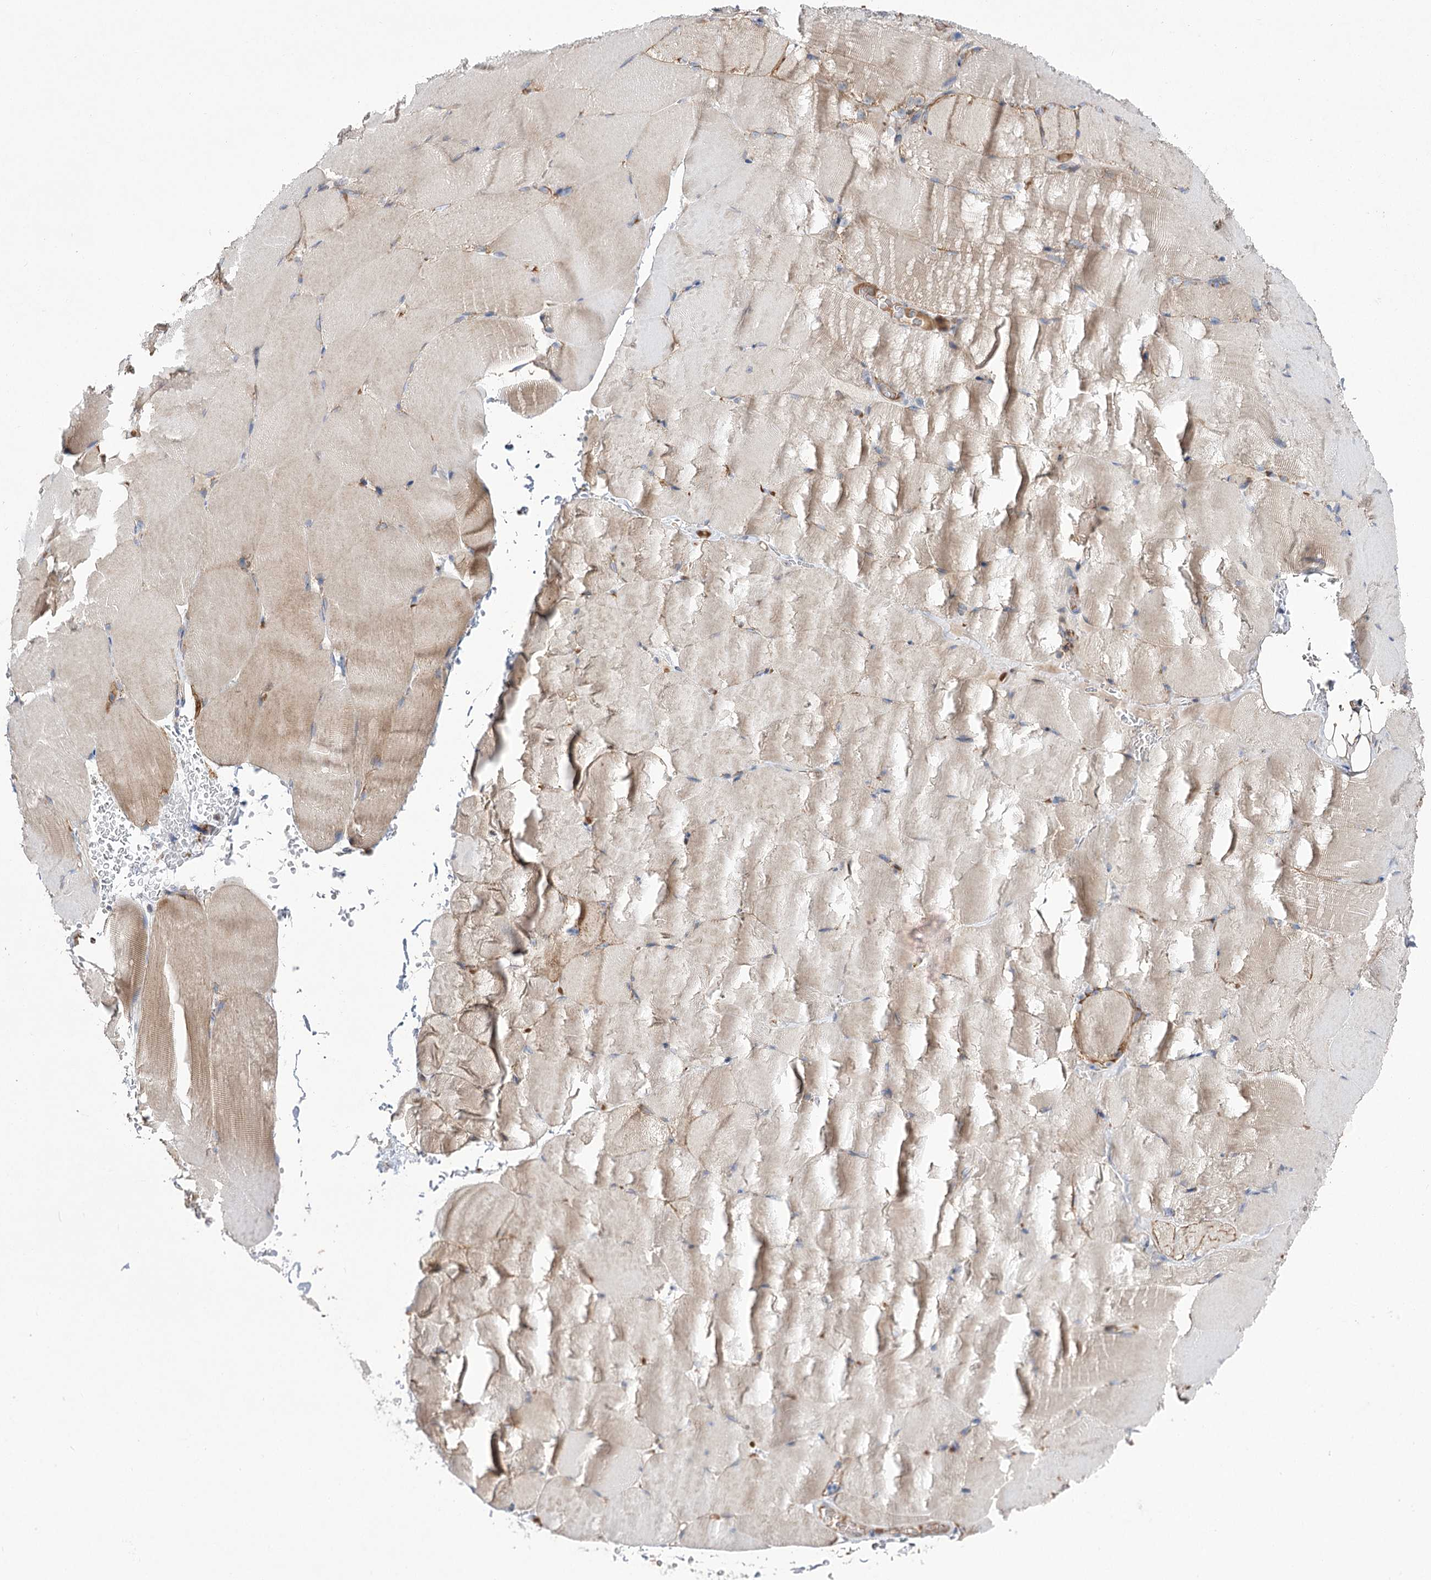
{"staining": {"intensity": "weak", "quantity": "25%-75%", "location": "cytoplasmic/membranous"}, "tissue": "skeletal muscle", "cell_type": "Myocytes", "image_type": "normal", "snomed": [{"axis": "morphology", "description": "Normal tissue, NOS"}, {"axis": "topography", "description": "Skeletal muscle"}, {"axis": "topography", "description": "Parathyroid gland"}], "caption": "The image displays a brown stain indicating the presence of a protein in the cytoplasmic/membranous of myocytes in skeletal muscle. (DAB (3,3'-diaminobenzidine) = brown stain, brightfield microscopy at high magnification).", "gene": "ECHDC3", "patient": {"sex": "female", "age": 37}}